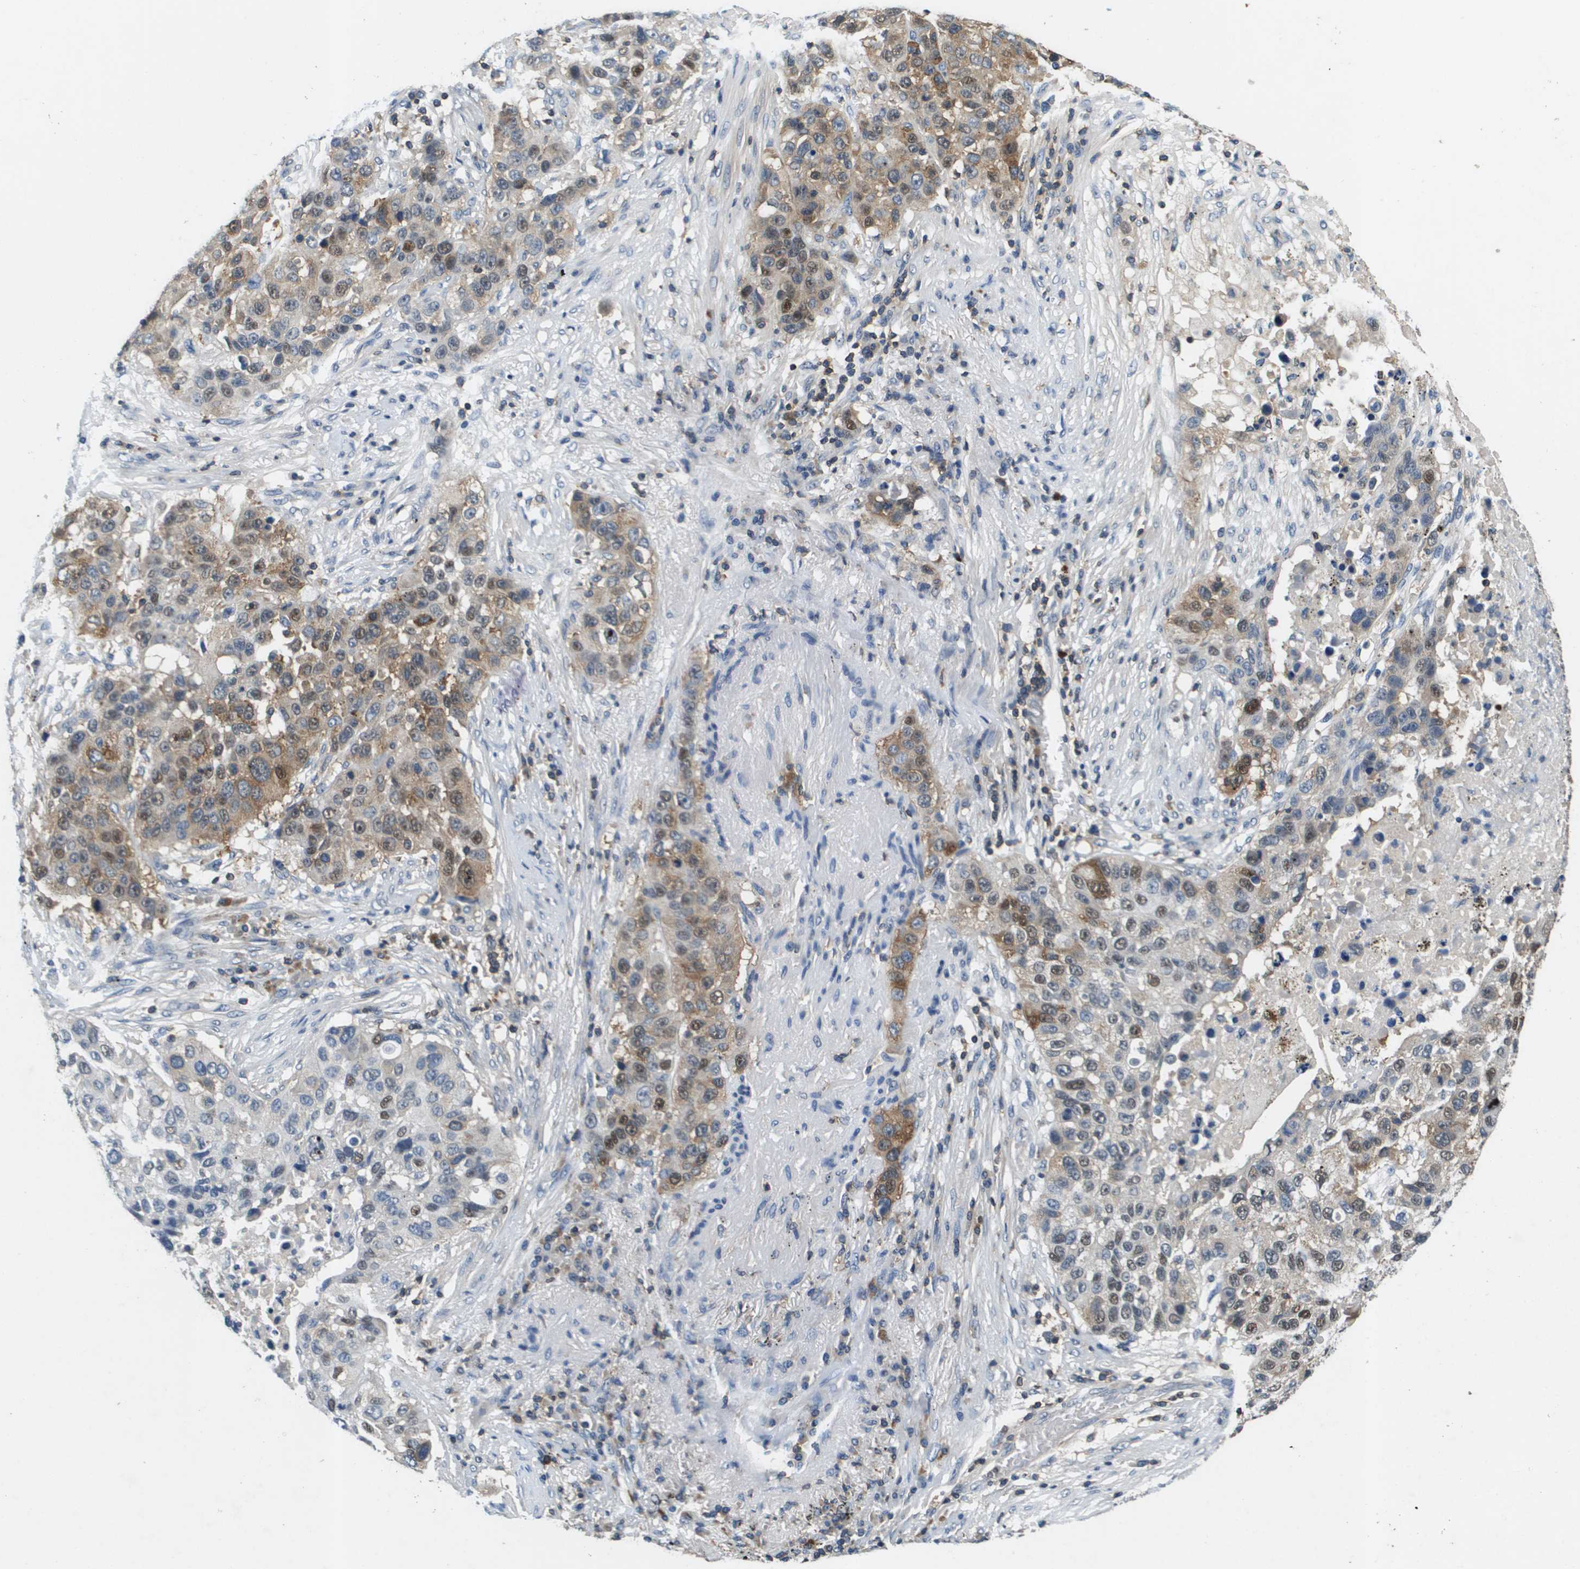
{"staining": {"intensity": "moderate", "quantity": "25%-75%", "location": "cytoplasmic/membranous,nuclear"}, "tissue": "lung cancer", "cell_type": "Tumor cells", "image_type": "cancer", "snomed": [{"axis": "morphology", "description": "Squamous cell carcinoma, NOS"}, {"axis": "topography", "description": "Lung"}], "caption": "A brown stain labels moderate cytoplasmic/membranous and nuclear expression of a protein in human squamous cell carcinoma (lung) tumor cells.", "gene": "KCNQ5", "patient": {"sex": "male", "age": 57}}